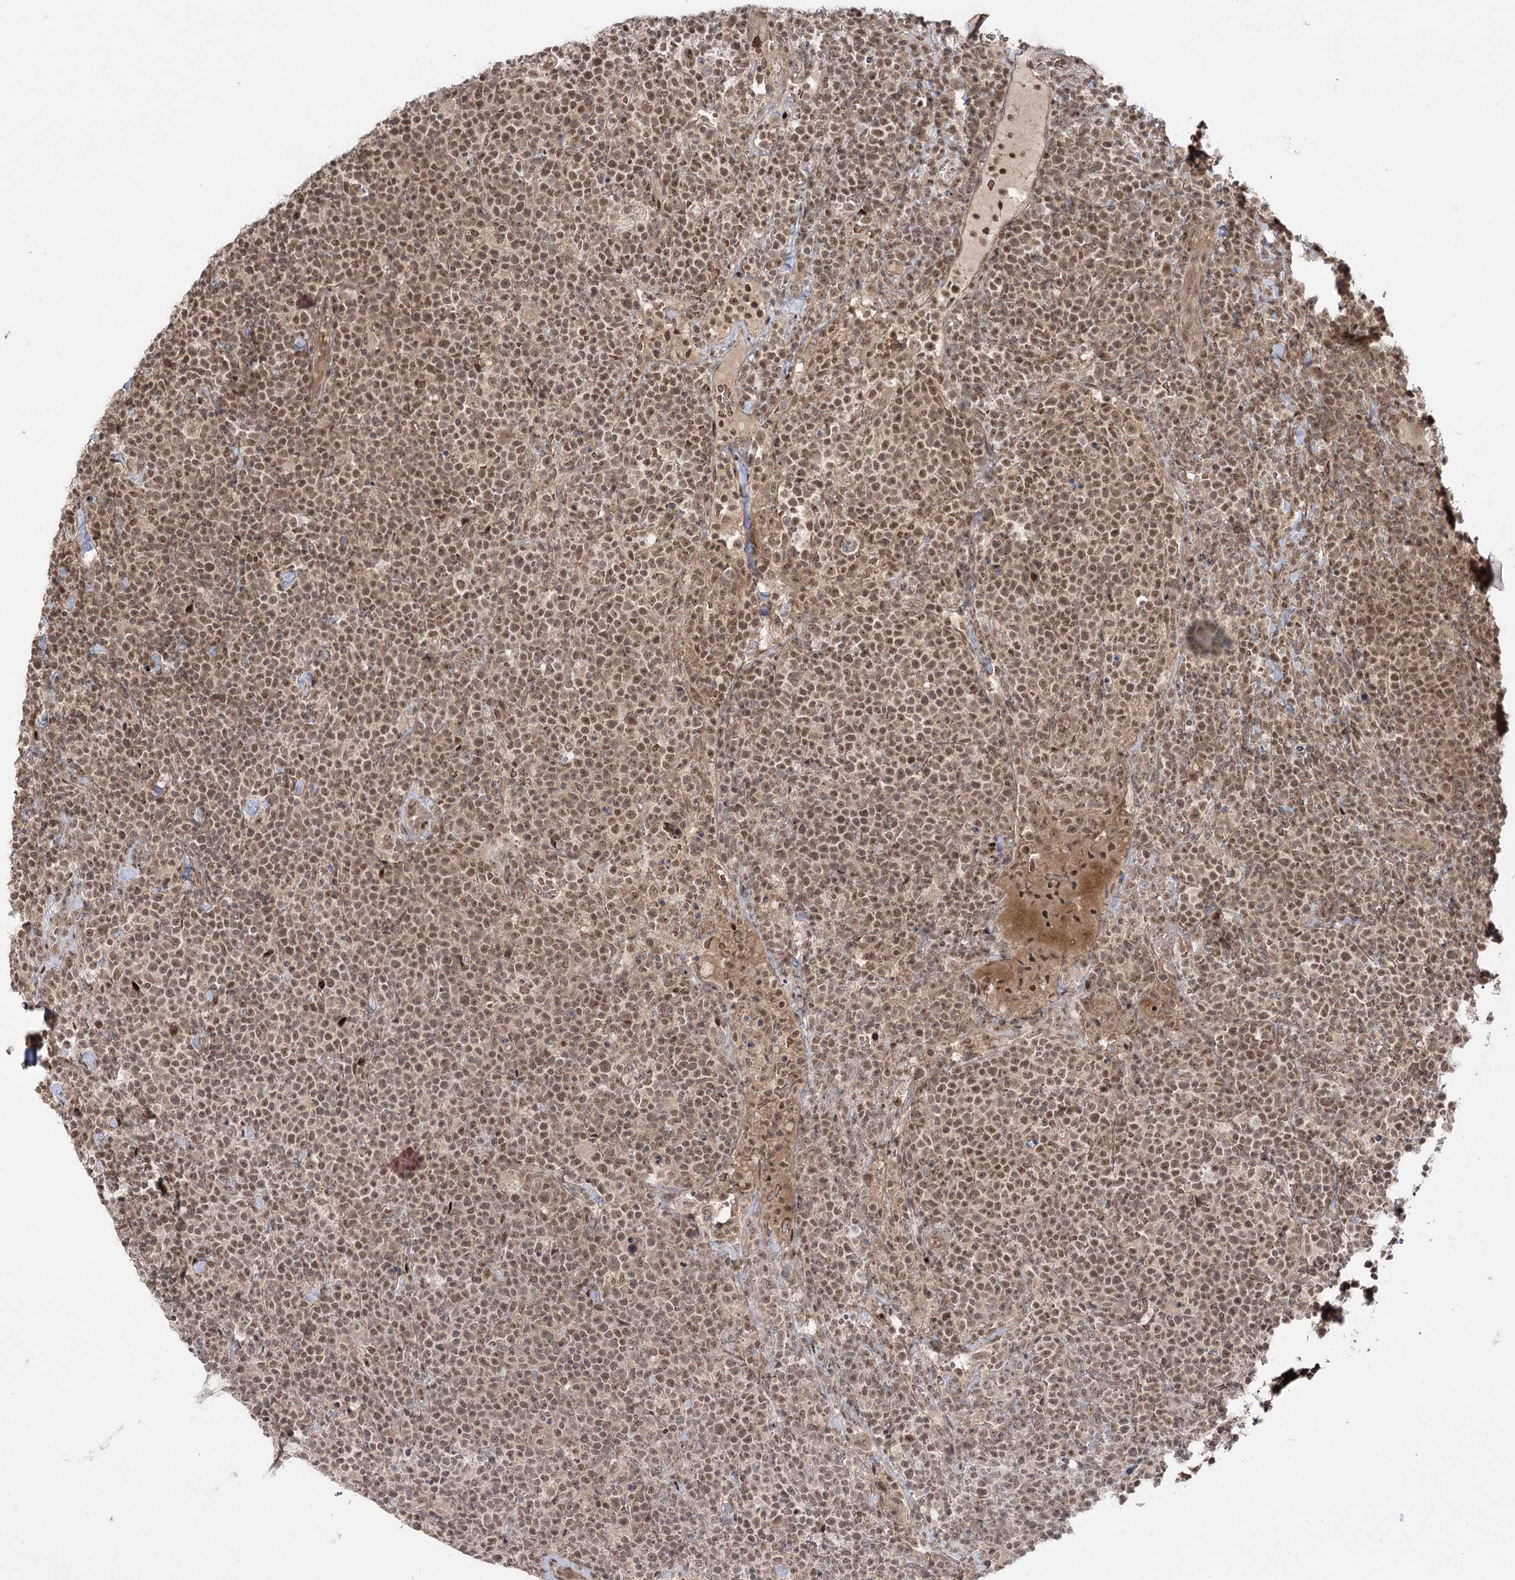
{"staining": {"intensity": "moderate", "quantity": ">75%", "location": "nuclear"}, "tissue": "lymphoma", "cell_type": "Tumor cells", "image_type": "cancer", "snomed": [{"axis": "morphology", "description": "Malignant lymphoma, non-Hodgkin's type, High grade"}, {"axis": "topography", "description": "Lymph node"}], "caption": "Human lymphoma stained for a protein (brown) exhibits moderate nuclear positive positivity in about >75% of tumor cells.", "gene": "HELQ", "patient": {"sex": "male", "age": 61}}